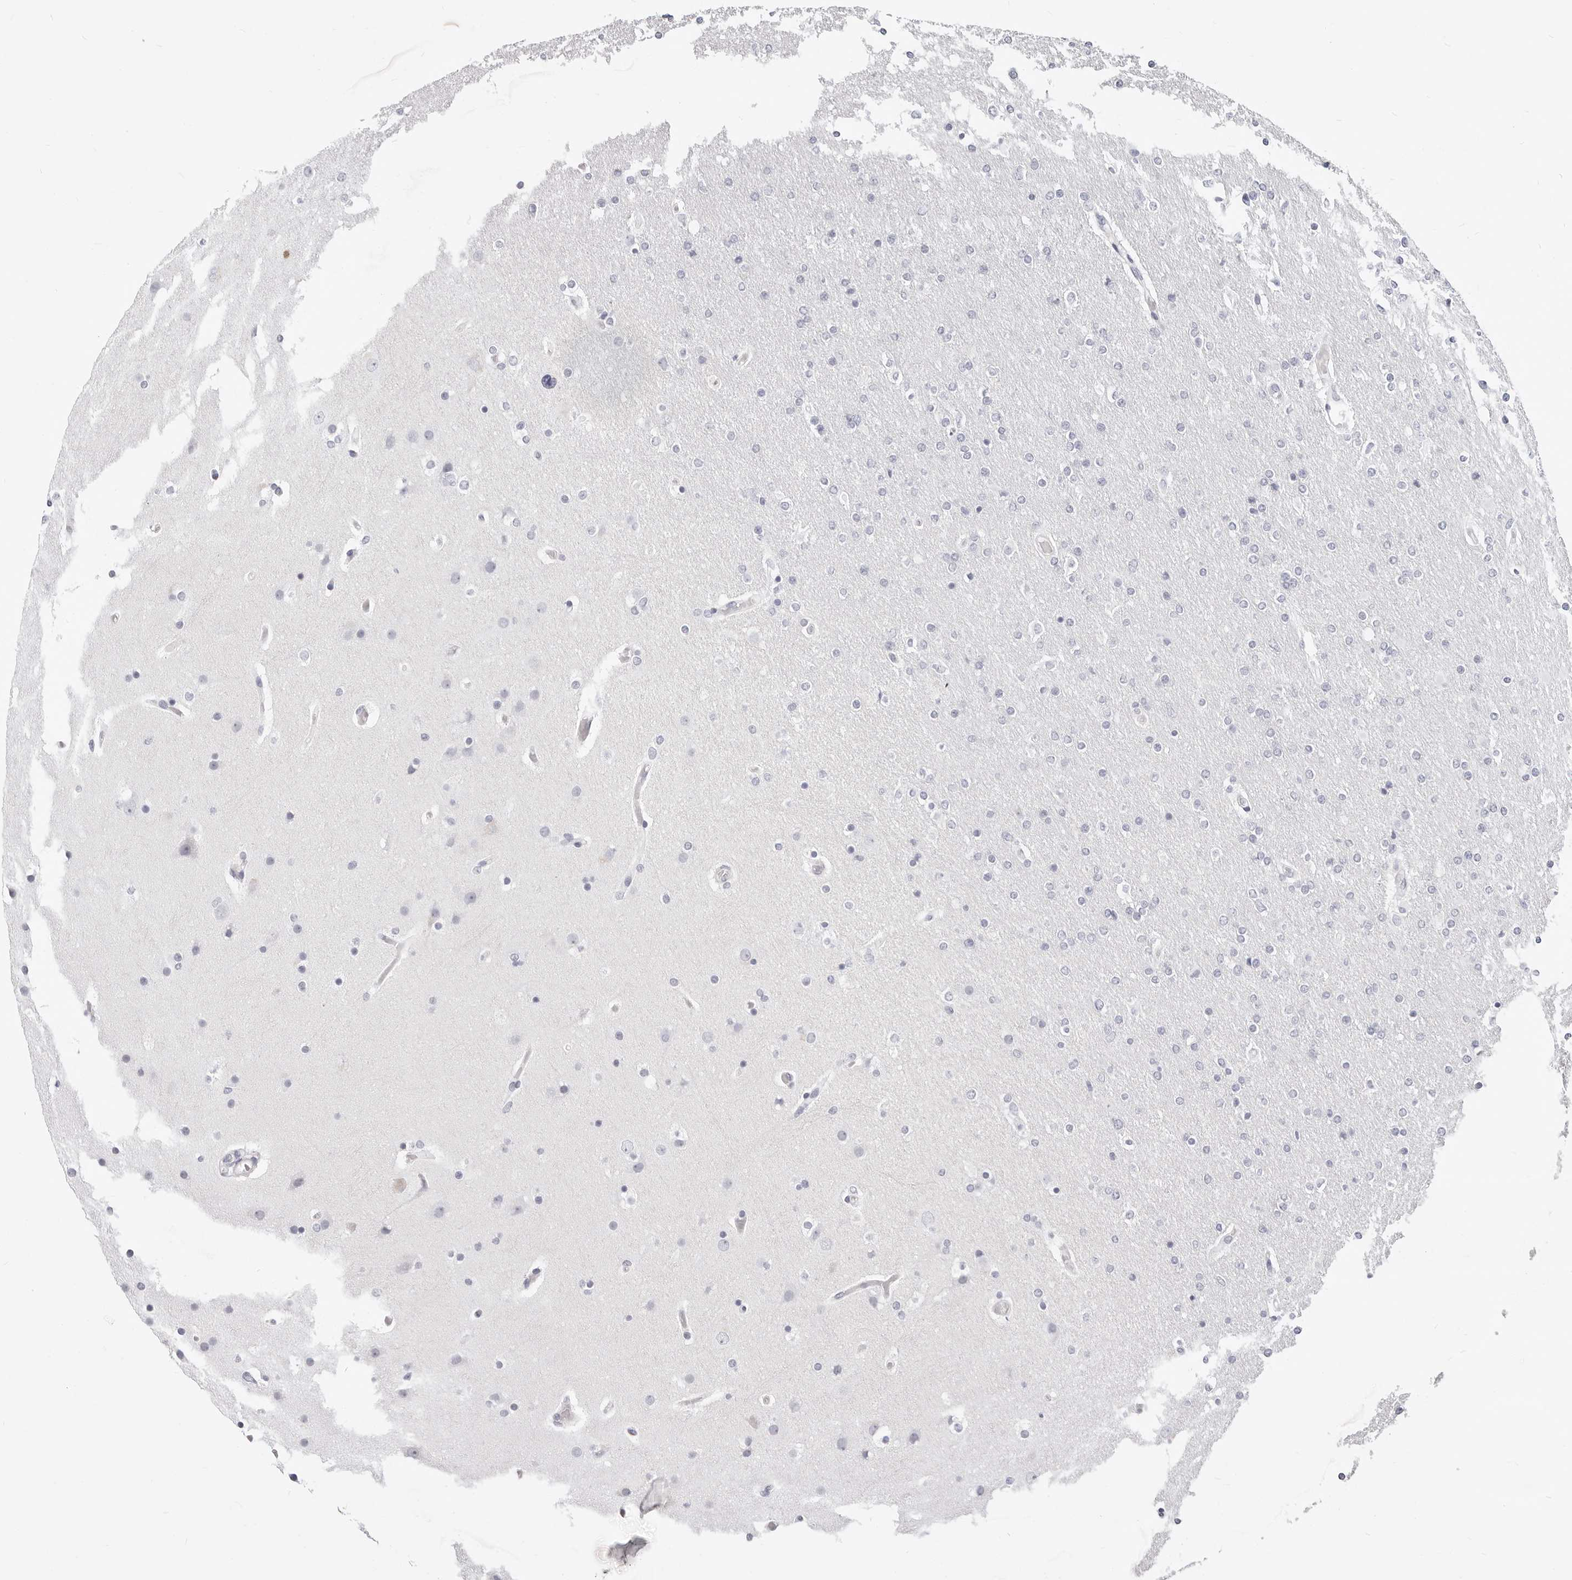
{"staining": {"intensity": "negative", "quantity": "none", "location": "none"}, "tissue": "glioma", "cell_type": "Tumor cells", "image_type": "cancer", "snomed": [{"axis": "morphology", "description": "Glioma, malignant, High grade"}, {"axis": "topography", "description": "Cerebral cortex"}], "caption": "An IHC micrograph of glioma is shown. There is no staining in tumor cells of glioma.", "gene": "CAMP", "patient": {"sex": "female", "age": 36}}